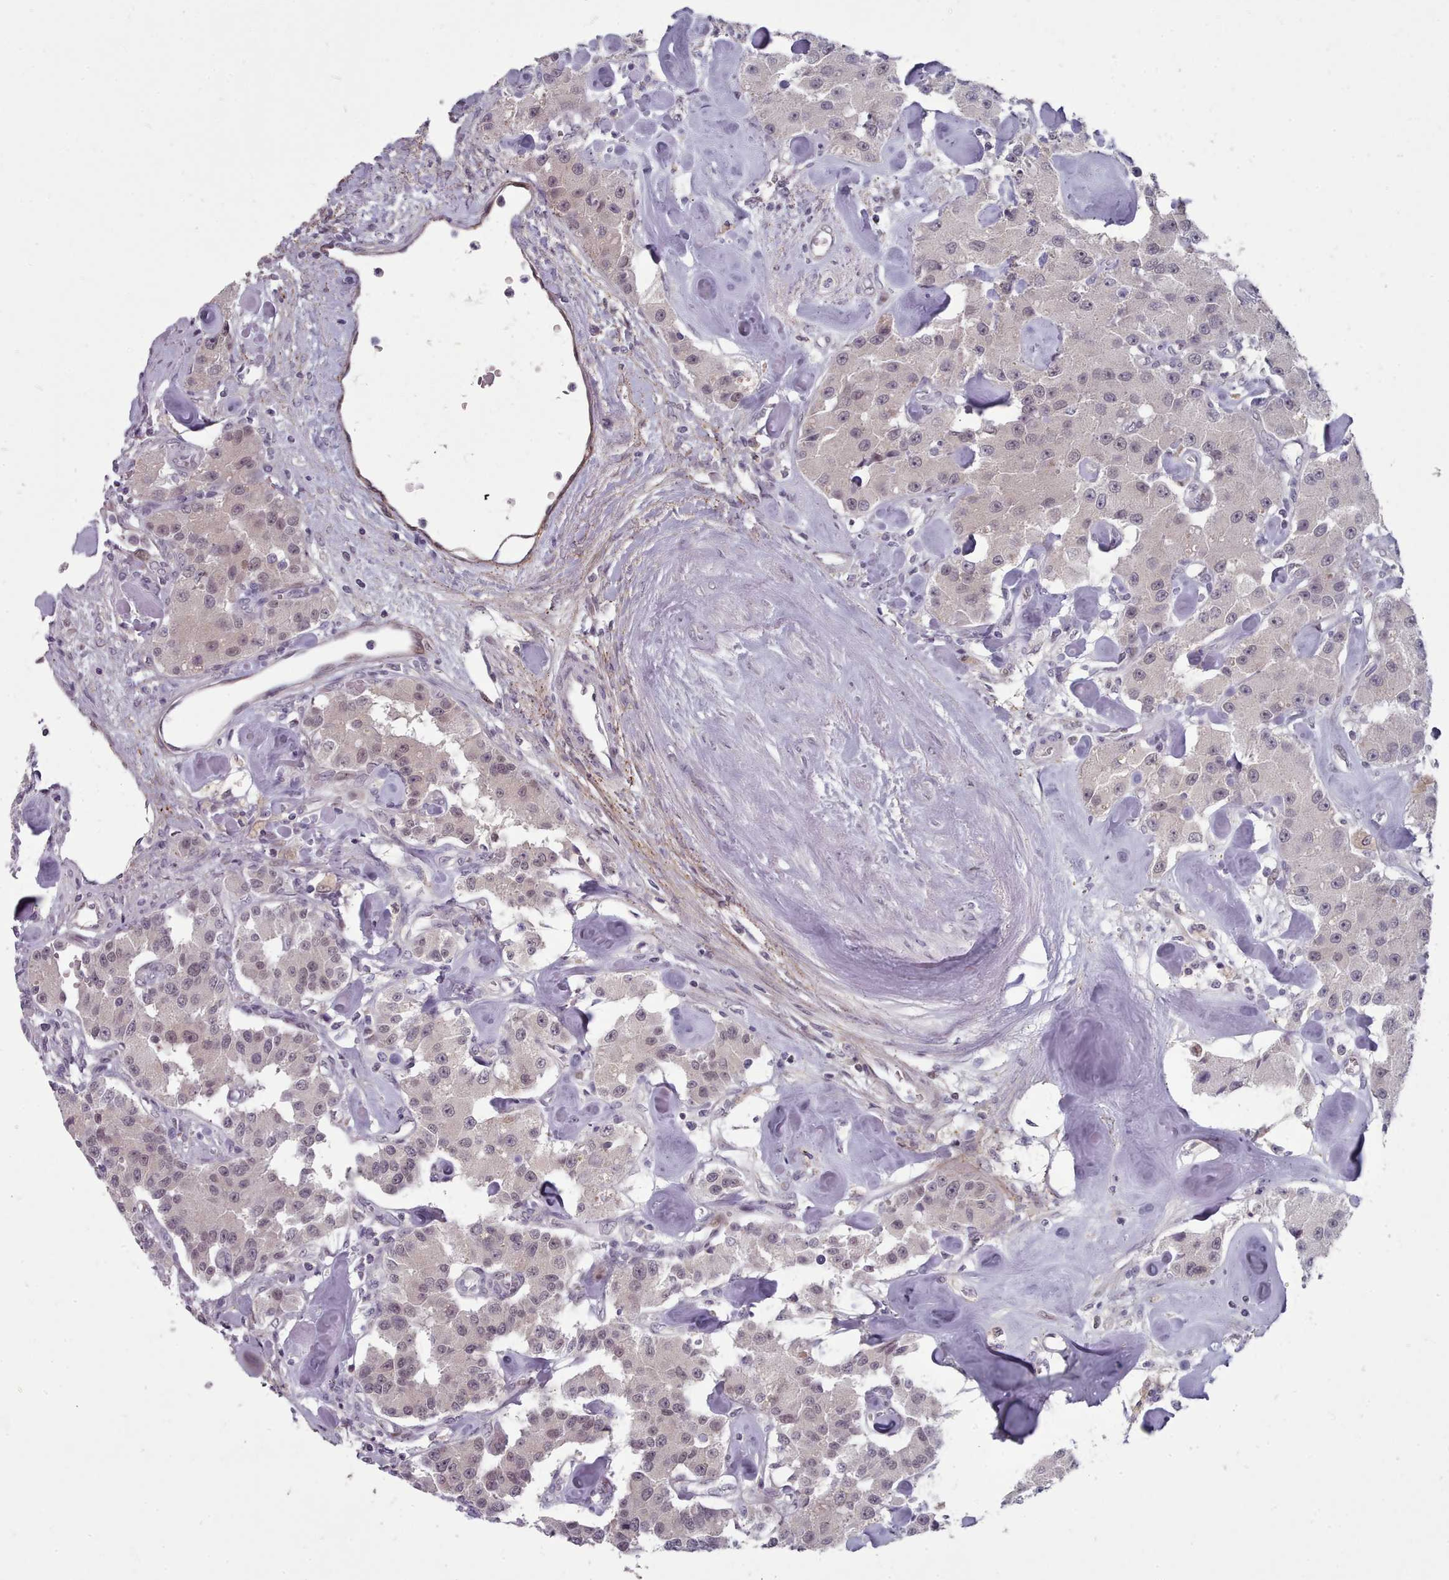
{"staining": {"intensity": "weak", "quantity": "<25%", "location": "nuclear"}, "tissue": "carcinoid", "cell_type": "Tumor cells", "image_type": "cancer", "snomed": [{"axis": "morphology", "description": "Carcinoid, malignant, NOS"}, {"axis": "topography", "description": "Pancreas"}], "caption": "An IHC image of malignant carcinoid is shown. There is no staining in tumor cells of malignant carcinoid. The staining was performed using DAB to visualize the protein expression in brown, while the nuclei were stained in blue with hematoxylin (Magnification: 20x).", "gene": "GINS1", "patient": {"sex": "male", "age": 41}}